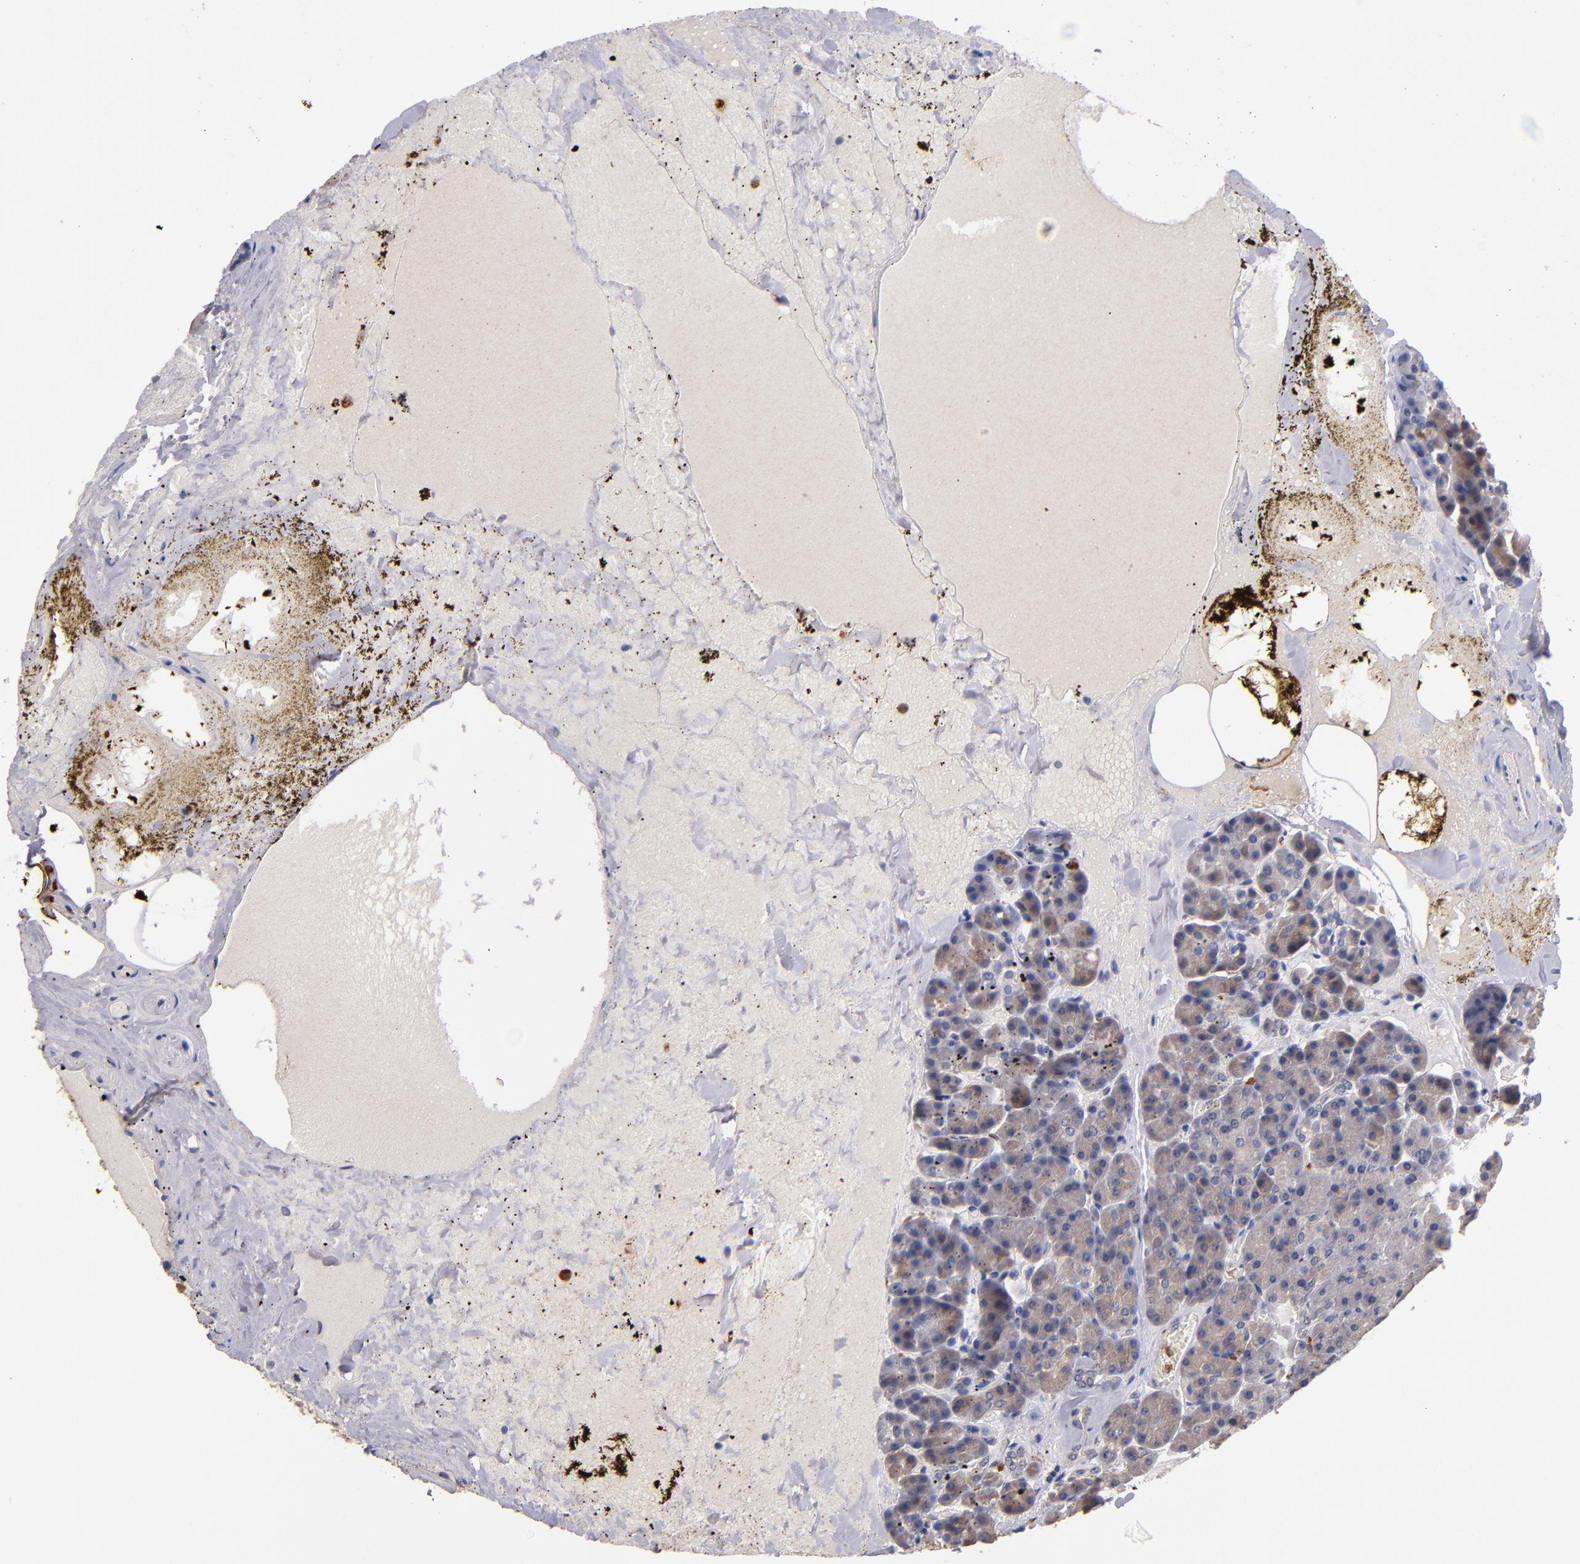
{"staining": {"intensity": "weak", "quantity": ">75%", "location": "cytoplasmic/membranous"}, "tissue": "pancreas", "cell_type": "Exocrine glandular cells", "image_type": "normal", "snomed": [{"axis": "morphology", "description": "Normal tissue, NOS"}, {"axis": "topography", "description": "Pancreas"}], "caption": "The immunohistochemical stain highlights weak cytoplasmic/membranous positivity in exocrine glandular cells of normal pancreas. Ihc stains the protein of interest in brown and the nuclei are stained blue.", "gene": "TTLL12", "patient": {"sex": "female", "age": 35}}